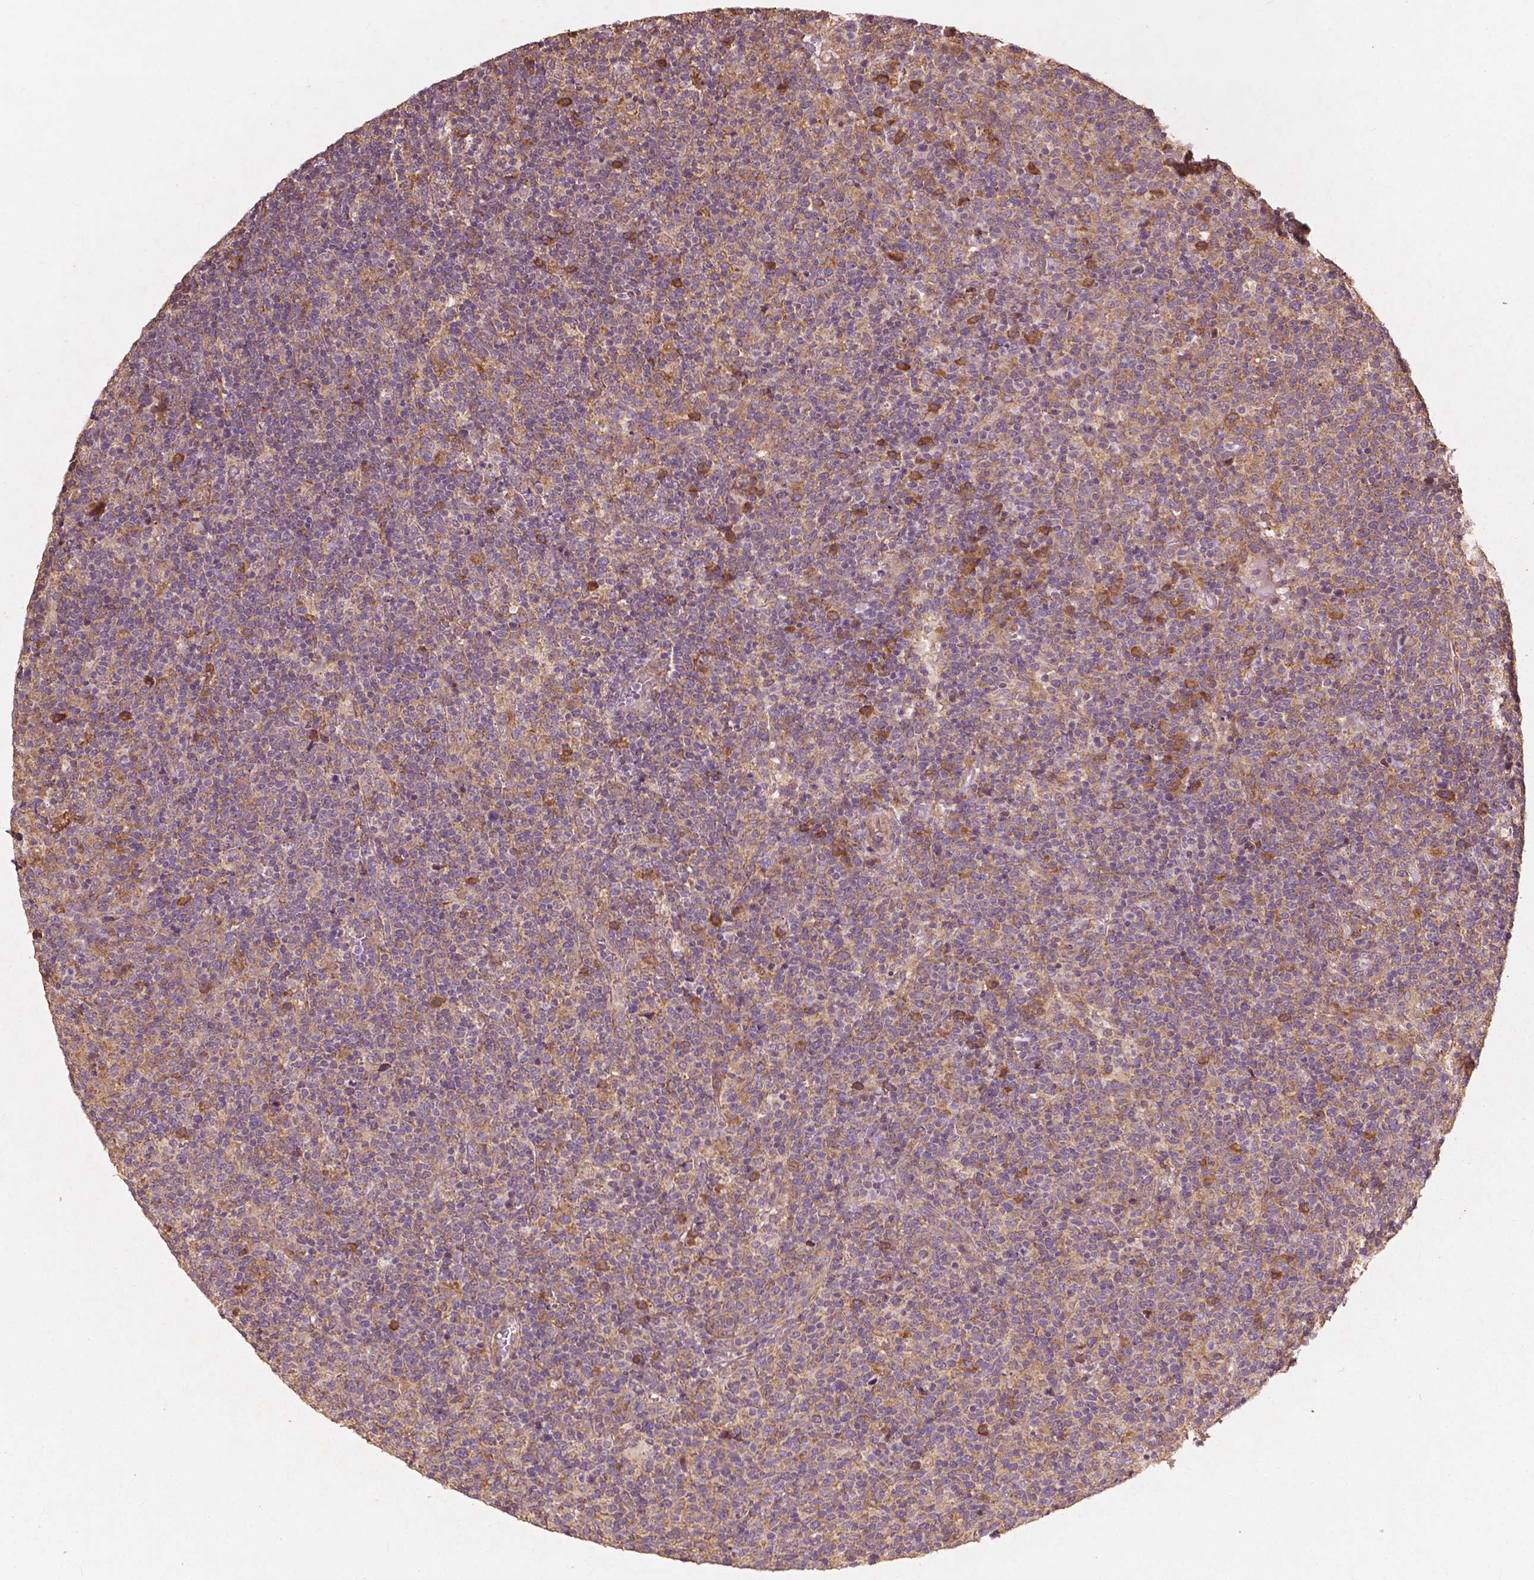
{"staining": {"intensity": "negative", "quantity": "none", "location": "none"}, "tissue": "lymphoma", "cell_type": "Tumor cells", "image_type": "cancer", "snomed": [{"axis": "morphology", "description": "Malignant lymphoma, non-Hodgkin's type, High grade"}, {"axis": "topography", "description": "Lymph node"}], "caption": "Tumor cells are negative for protein expression in human lymphoma. (Brightfield microscopy of DAB (3,3'-diaminobenzidine) IHC at high magnification).", "gene": "G3BP1", "patient": {"sex": "male", "age": 61}}